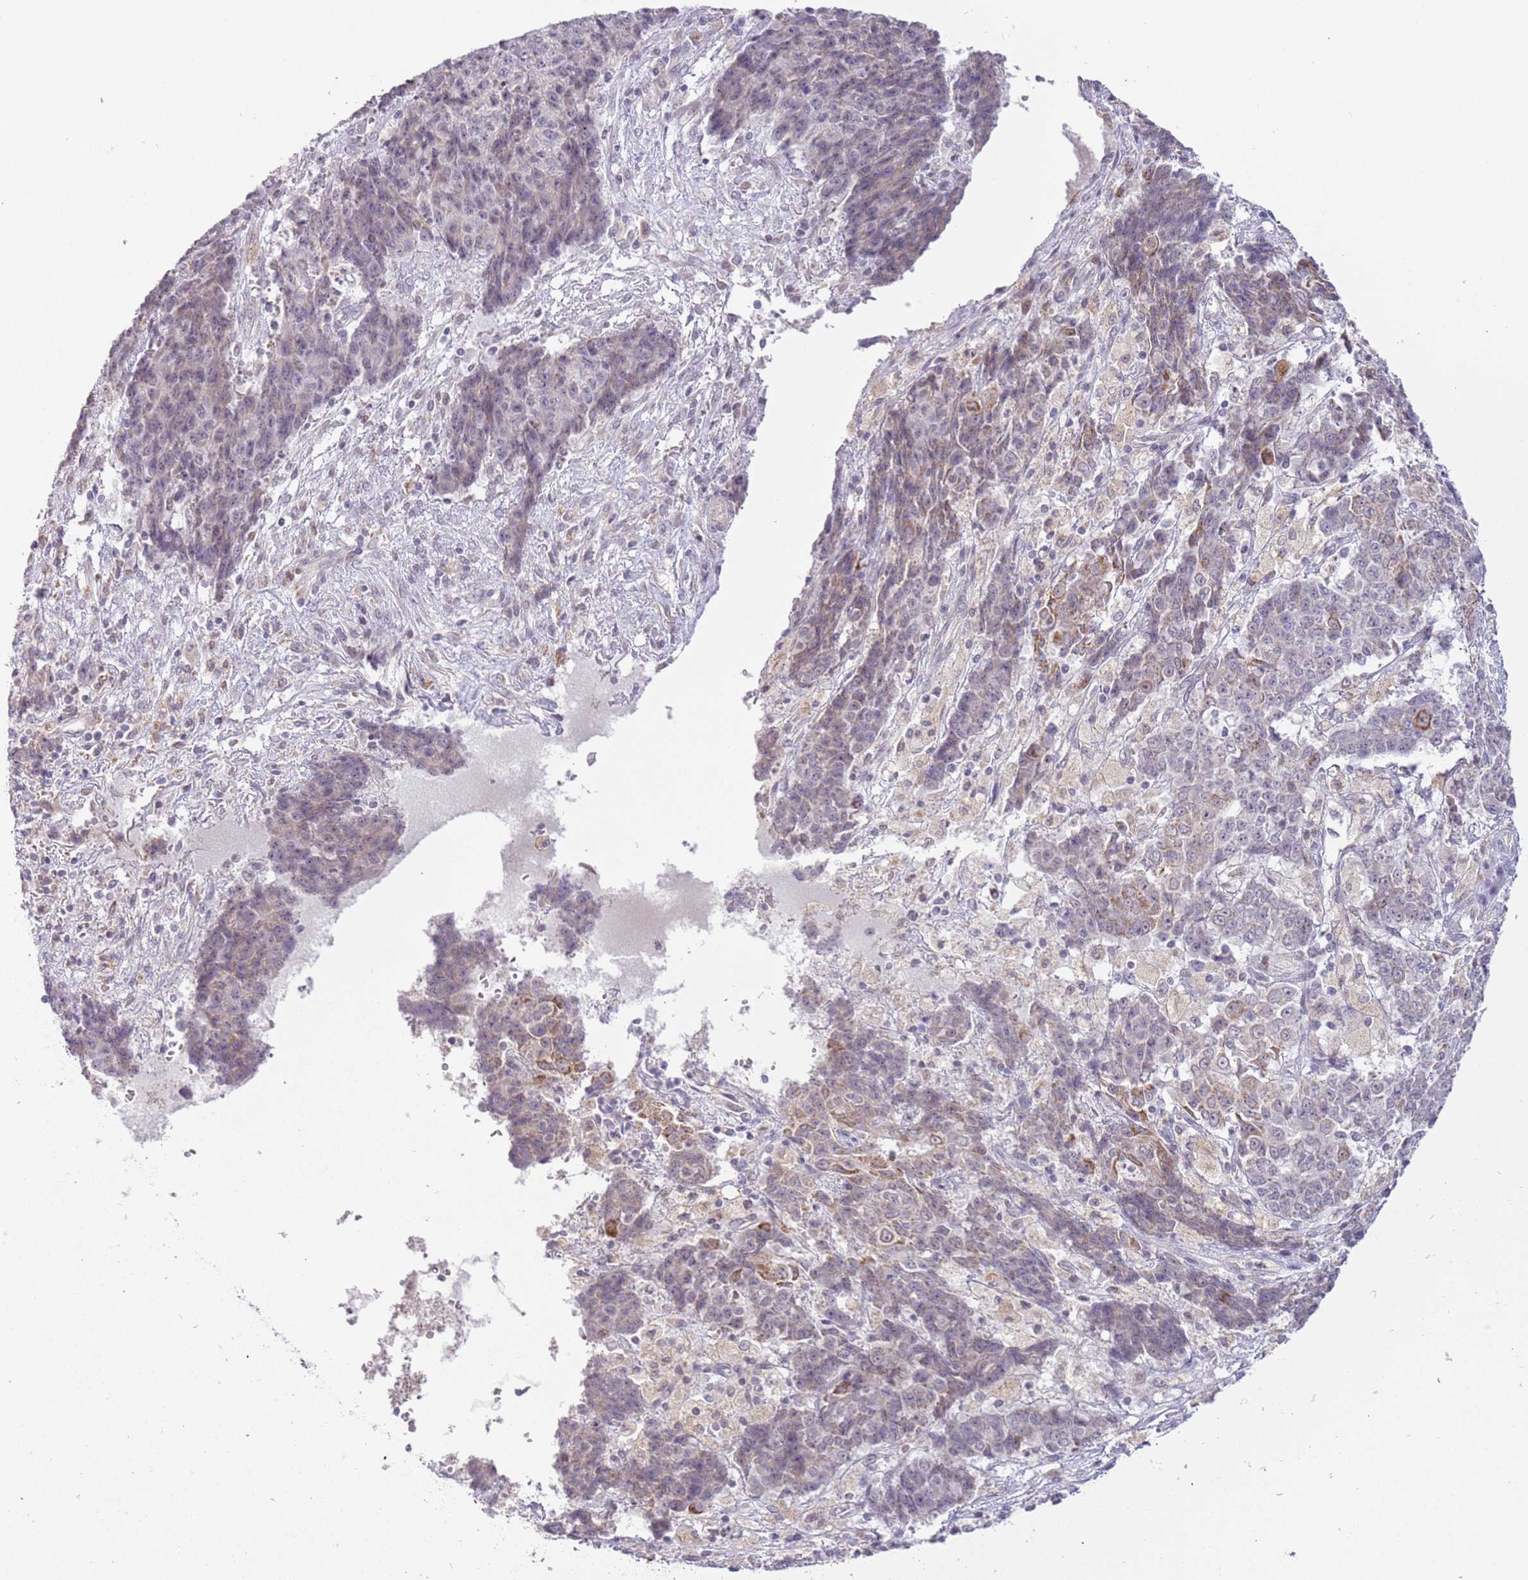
{"staining": {"intensity": "moderate", "quantity": "<25%", "location": "cytoplasmic/membranous"}, "tissue": "ovarian cancer", "cell_type": "Tumor cells", "image_type": "cancer", "snomed": [{"axis": "morphology", "description": "Carcinoma, endometroid"}, {"axis": "topography", "description": "Ovary"}], "caption": "Moderate cytoplasmic/membranous protein positivity is appreciated in approximately <25% of tumor cells in endometroid carcinoma (ovarian). Using DAB (brown) and hematoxylin (blue) stains, captured at high magnification using brightfield microscopy.", "gene": "MLLT11", "patient": {"sex": "female", "age": 42}}